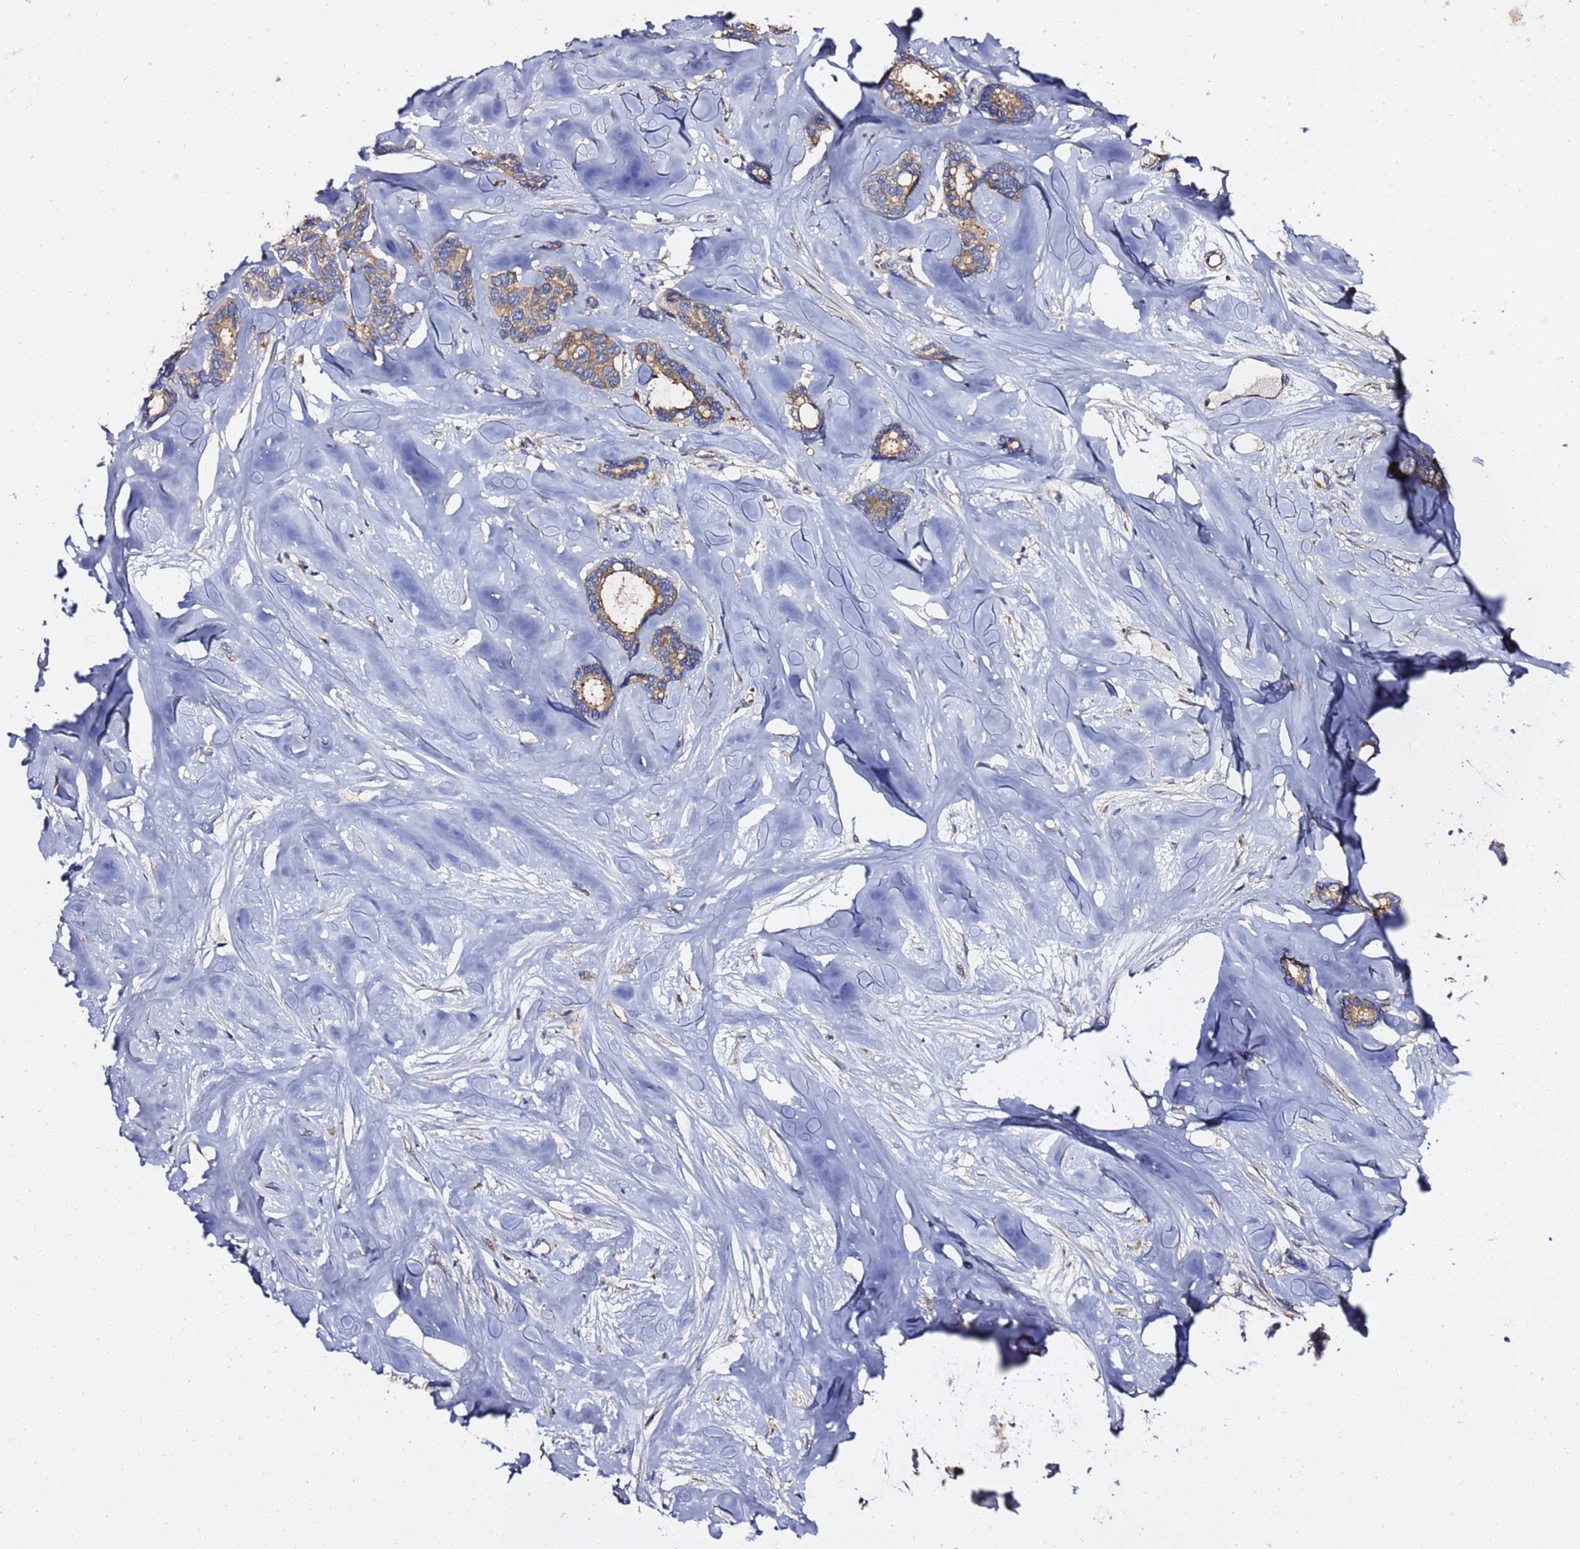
{"staining": {"intensity": "moderate", "quantity": ">75%", "location": "cytoplasmic/membranous"}, "tissue": "breast cancer", "cell_type": "Tumor cells", "image_type": "cancer", "snomed": [{"axis": "morphology", "description": "Duct carcinoma"}, {"axis": "topography", "description": "Breast"}], "caption": "Human invasive ductal carcinoma (breast) stained with a brown dye displays moderate cytoplasmic/membranous positive expression in about >75% of tumor cells.", "gene": "ANAPC1", "patient": {"sex": "female", "age": 87}}